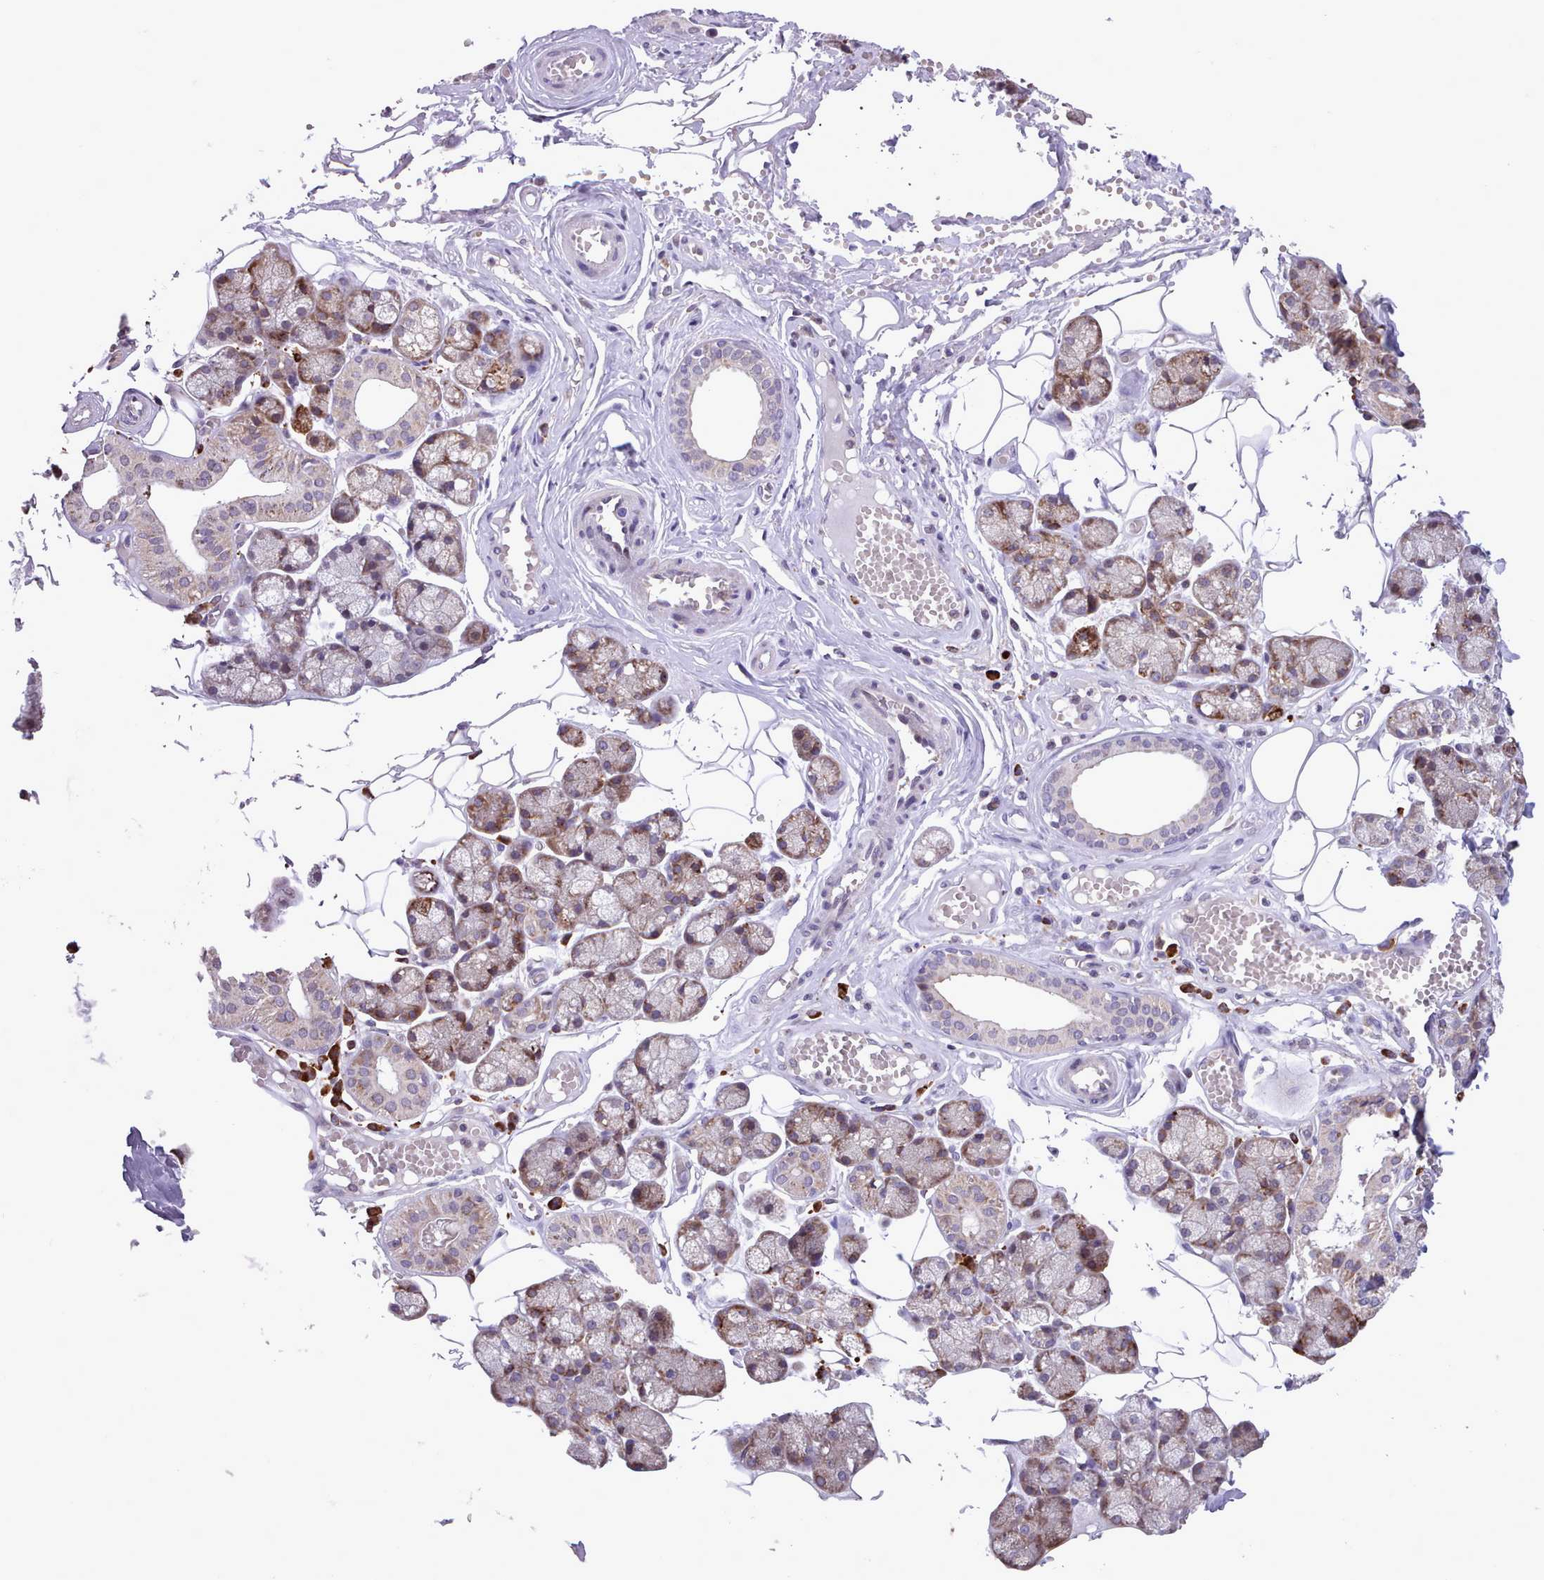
{"staining": {"intensity": "moderate", "quantity": "25%-75%", "location": "cytoplasmic/membranous"}, "tissue": "salivary gland", "cell_type": "Glandular cells", "image_type": "normal", "snomed": [{"axis": "morphology", "description": "Normal tissue, NOS"}, {"axis": "topography", "description": "Salivary gland"}], "caption": "High-power microscopy captured an immunohistochemistry histopathology image of benign salivary gland, revealing moderate cytoplasmic/membranous positivity in approximately 25%-75% of glandular cells.", "gene": "TTLL3", "patient": {"sex": "male", "age": 62}}